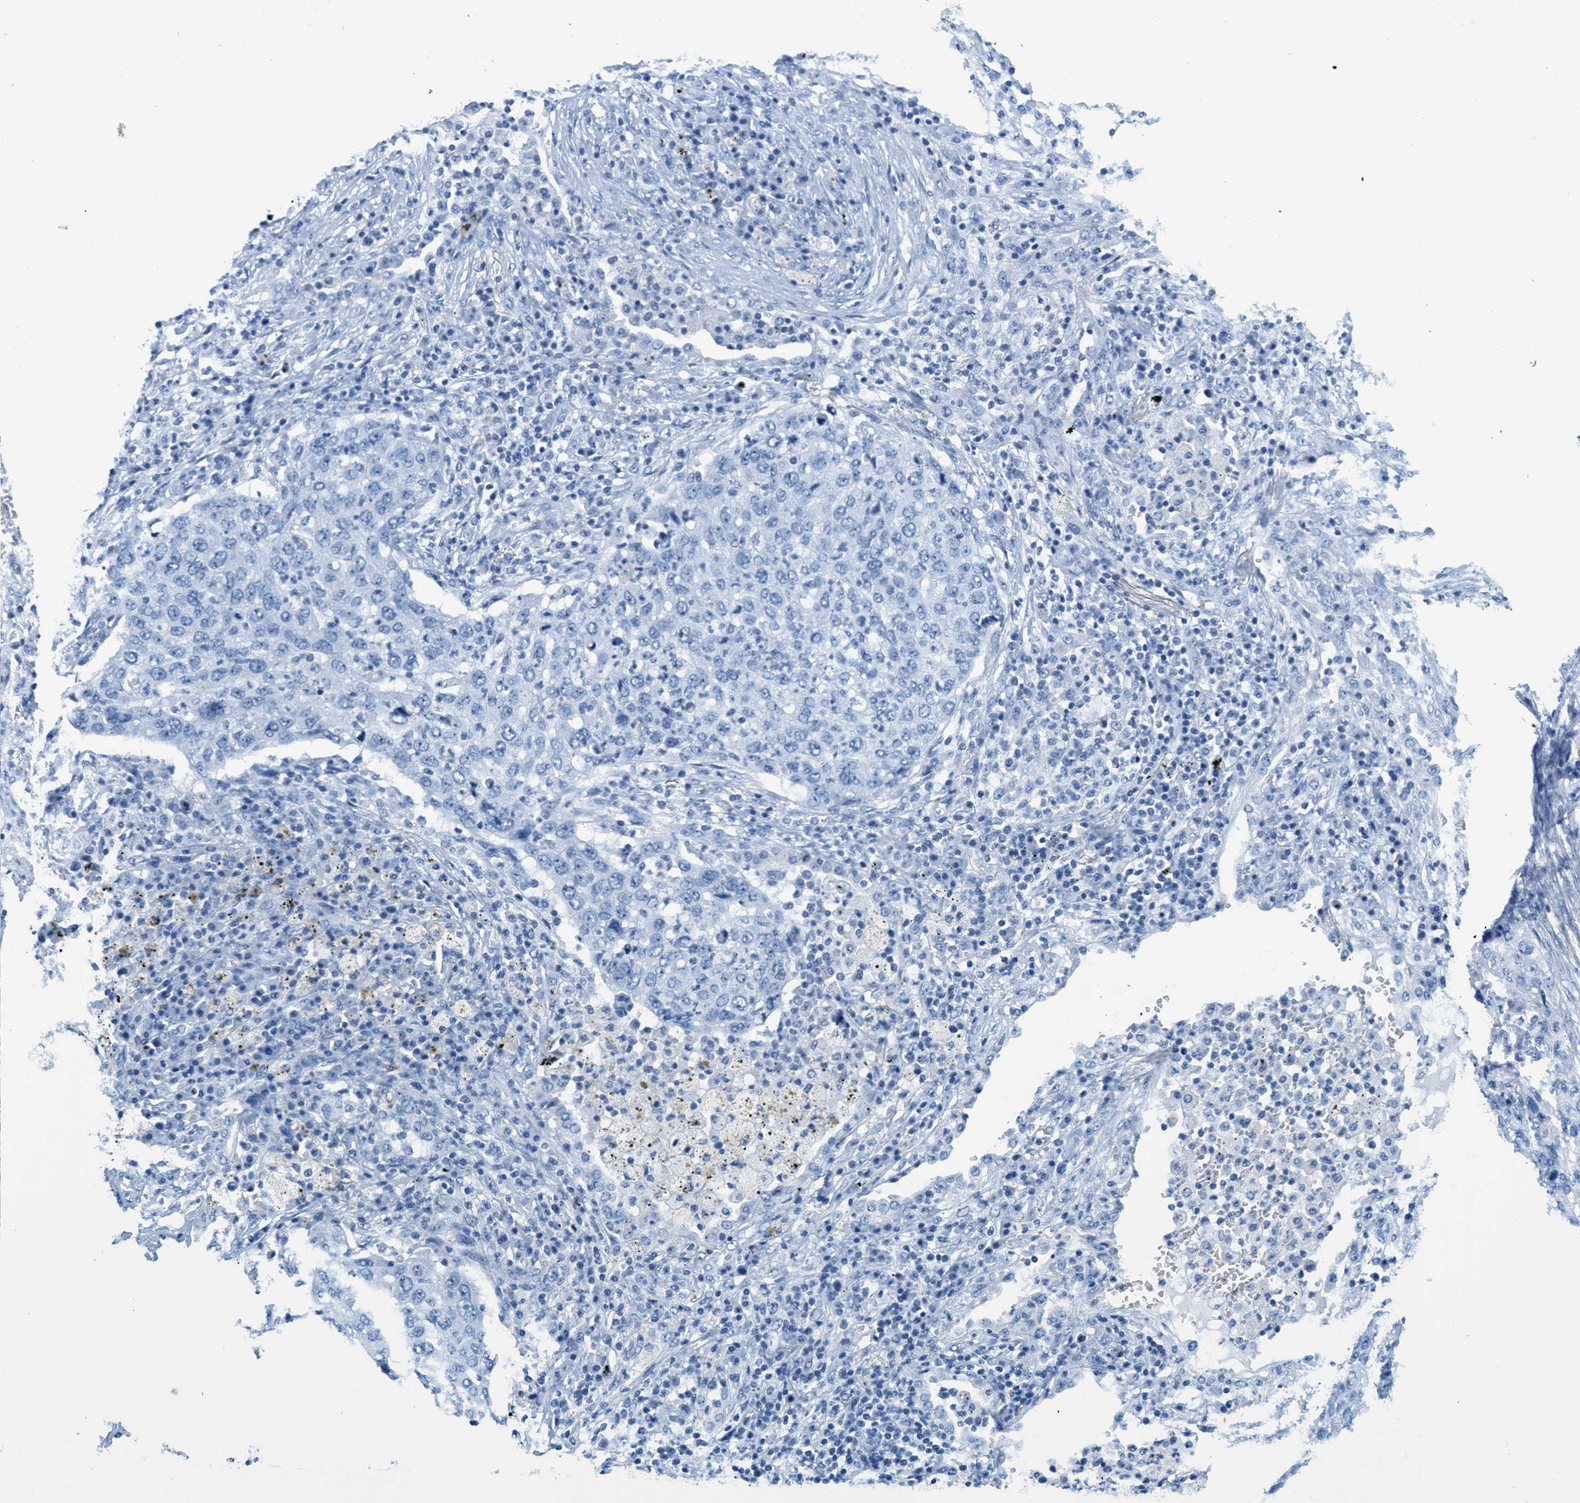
{"staining": {"intensity": "negative", "quantity": "none", "location": "none"}, "tissue": "lung cancer", "cell_type": "Tumor cells", "image_type": "cancer", "snomed": [{"axis": "morphology", "description": "Squamous cell carcinoma, NOS"}, {"axis": "topography", "description": "Lung"}], "caption": "This image is of squamous cell carcinoma (lung) stained with IHC to label a protein in brown with the nuclei are counter-stained blue. There is no positivity in tumor cells.", "gene": "GPM6A", "patient": {"sex": "female", "age": 63}}